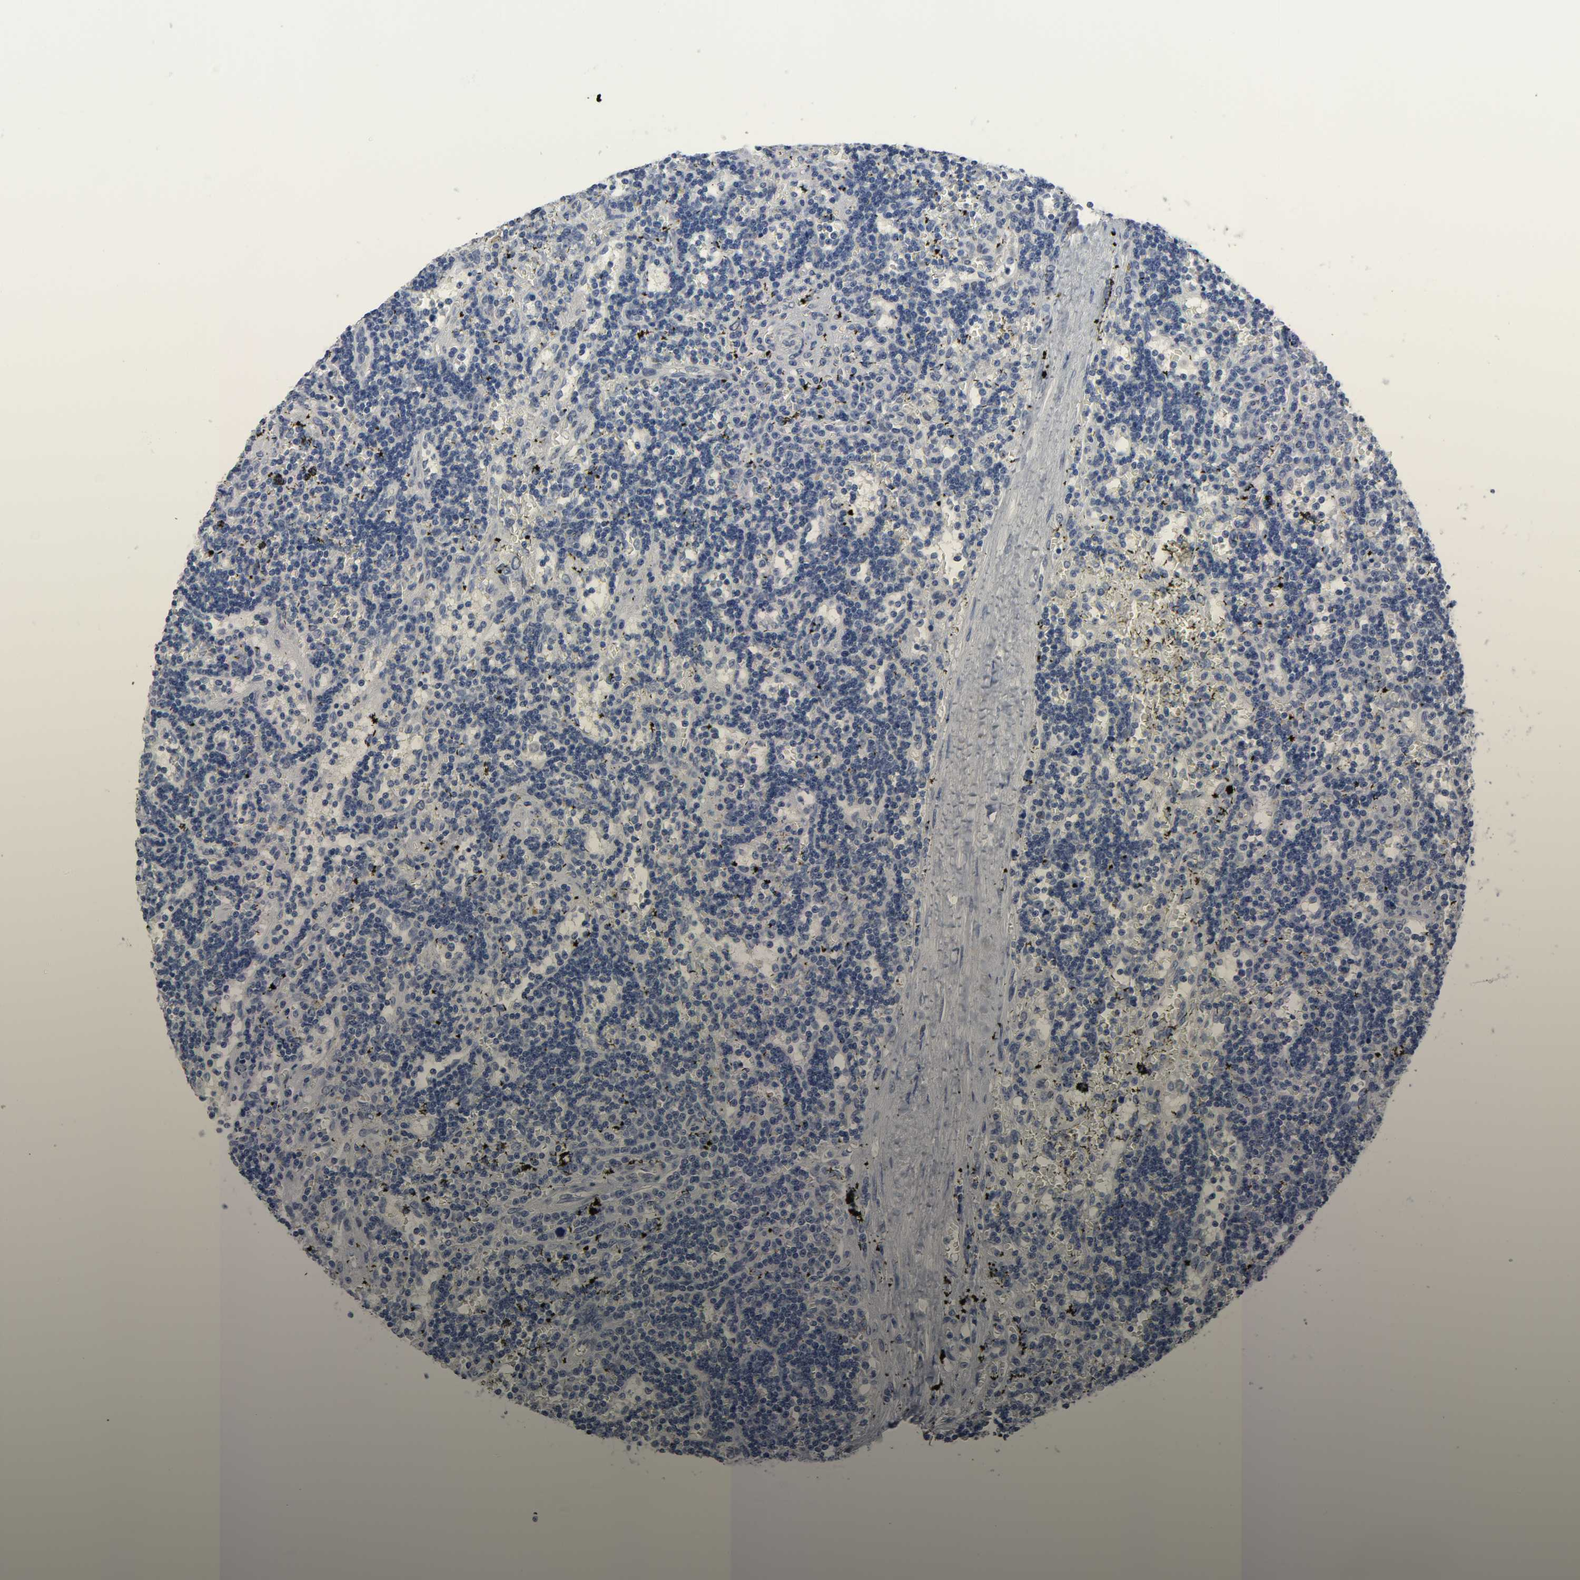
{"staining": {"intensity": "negative", "quantity": "none", "location": "none"}, "tissue": "lymphoma", "cell_type": "Tumor cells", "image_type": "cancer", "snomed": [{"axis": "morphology", "description": "Malignant lymphoma, non-Hodgkin's type, Low grade"}, {"axis": "topography", "description": "Spleen"}], "caption": "IHC micrograph of neoplastic tissue: human lymphoma stained with DAB demonstrates no significant protein positivity in tumor cells. The staining was performed using DAB (3,3'-diaminobenzidine) to visualize the protein expression in brown, while the nuclei were stained in blue with hematoxylin (Magnification: 20x).", "gene": "SALL2", "patient": {"sex": "male", "age": 60}}